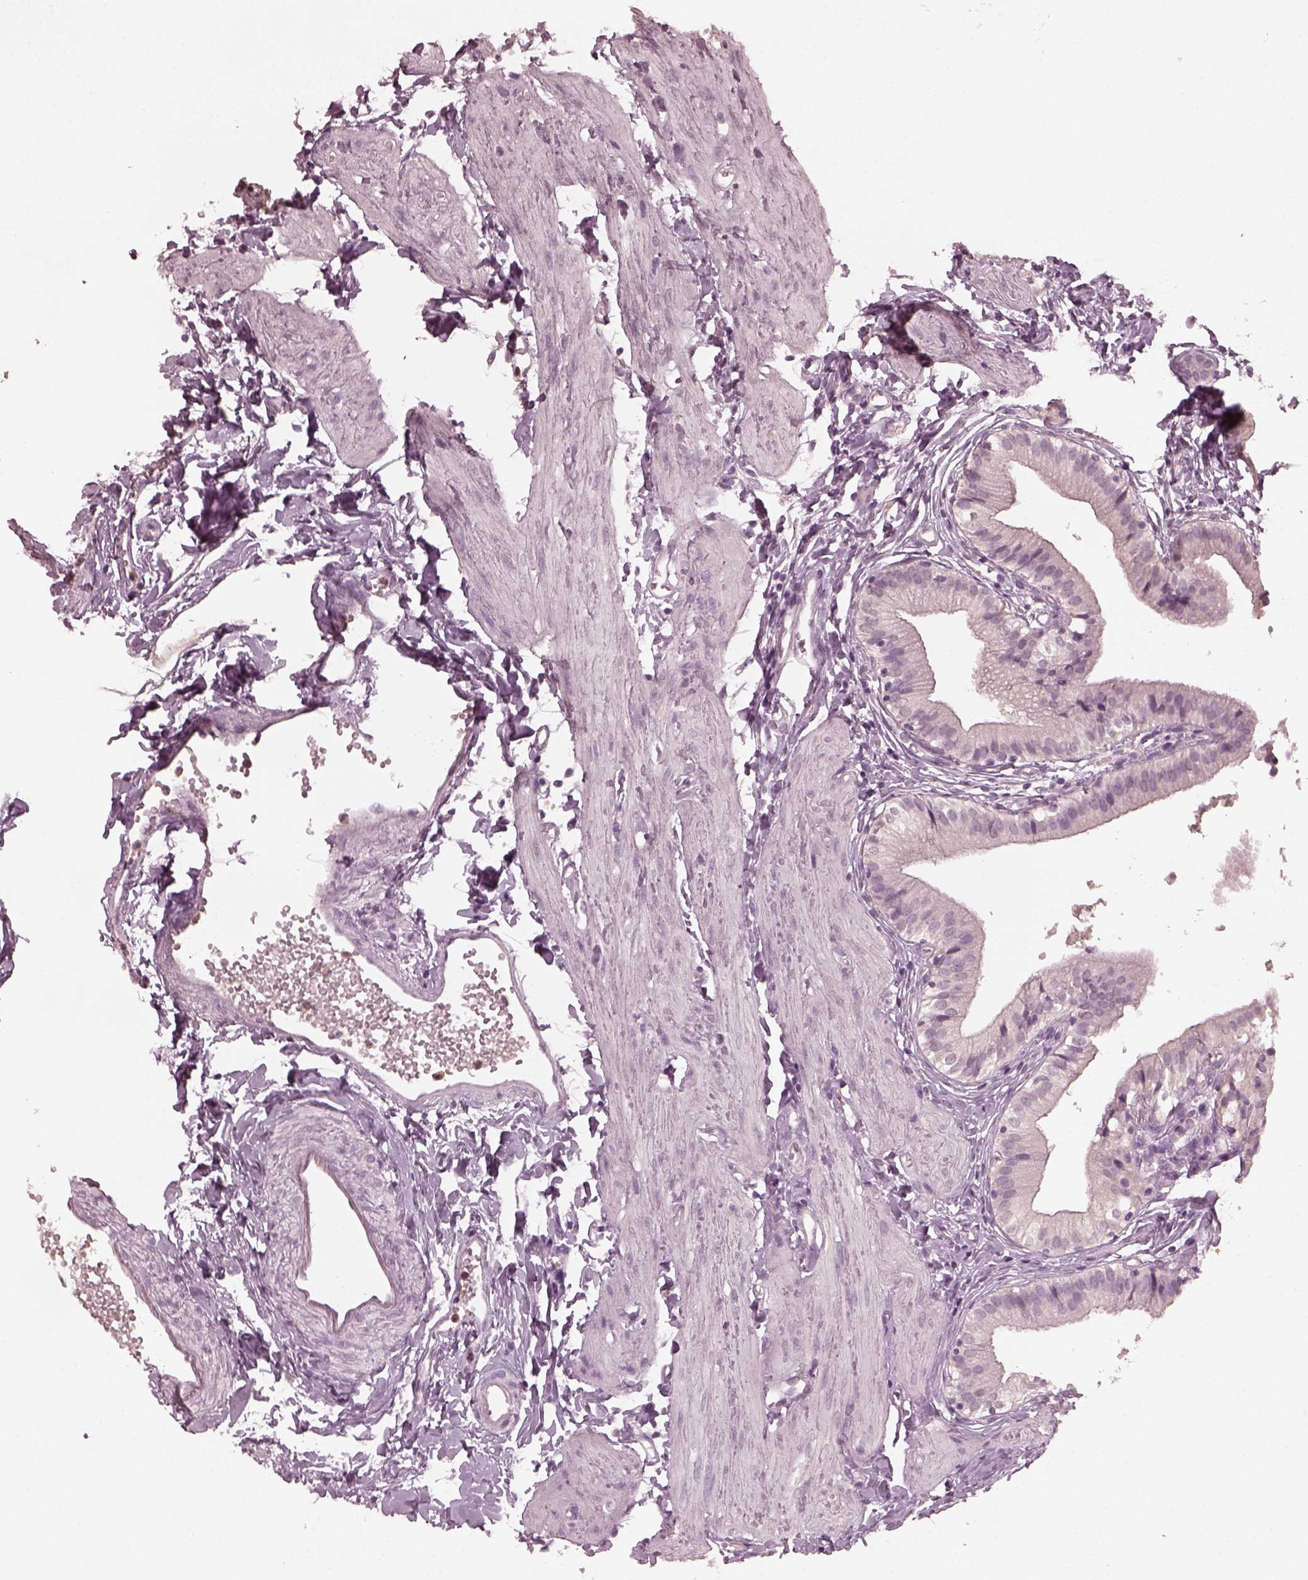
{"staining": {"intensity": "negative", "quantity": "none", "location": "none"}, "tissue": "gallbladder", "cell_type": "Glandular cells", "image_type": "normal", "snomed": [{"axis": "morphology", "description": "Normal tissue, NOS"}, {"axis": "topography", "description": "Gallbladder"}], "caption": "Photomicrograph shows no protein staining in glandular cells of benign gallbladder. The staining was performed using DAB to visualize the protein expression in brown, while the nuclei were stained in blue with hematoxylin (Magnification: 20x).", "gene": "KRT79", "patient": {"sex": "female", "age": 47}}